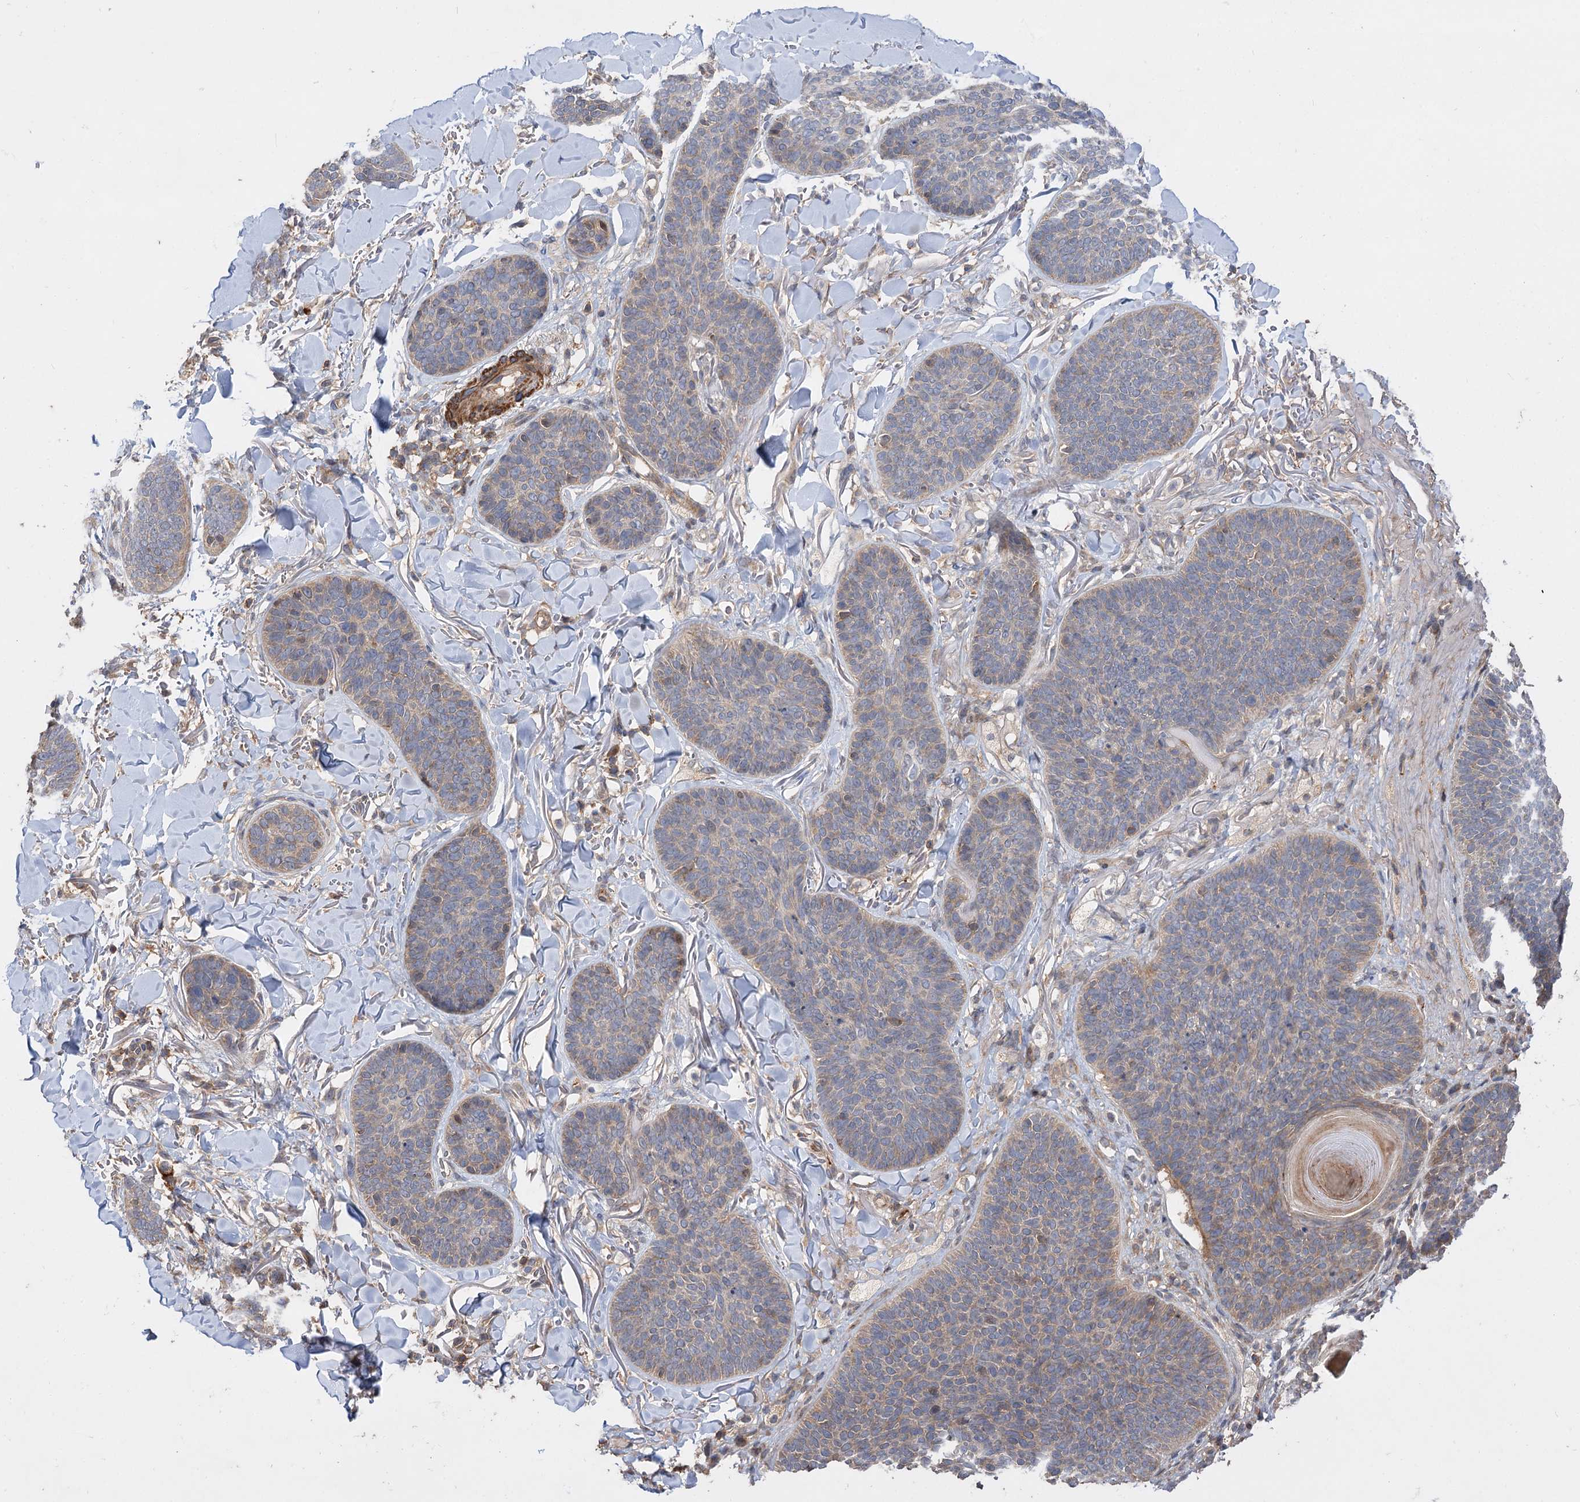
{"staining": {"intensity": "weak", "quantity": "25%-75%", "location": "cytoplasmic/membranous"}, "tissue": "skin cancer", "cell_type": "Tumor cells", "image_type": "cancer", "snomed": [{"axis": "morphology", "description": "Basal cell carcinoma"}, {"axis": "topography", "description": "Skin"}], "caption": "A low amount of weak cytoplasmic/membranous positivity is present in about 25%-75% of tumor cells in skin cancer tissue.", "gene": "FBXW8", "patient": {"sex": "male", "age": 85}}